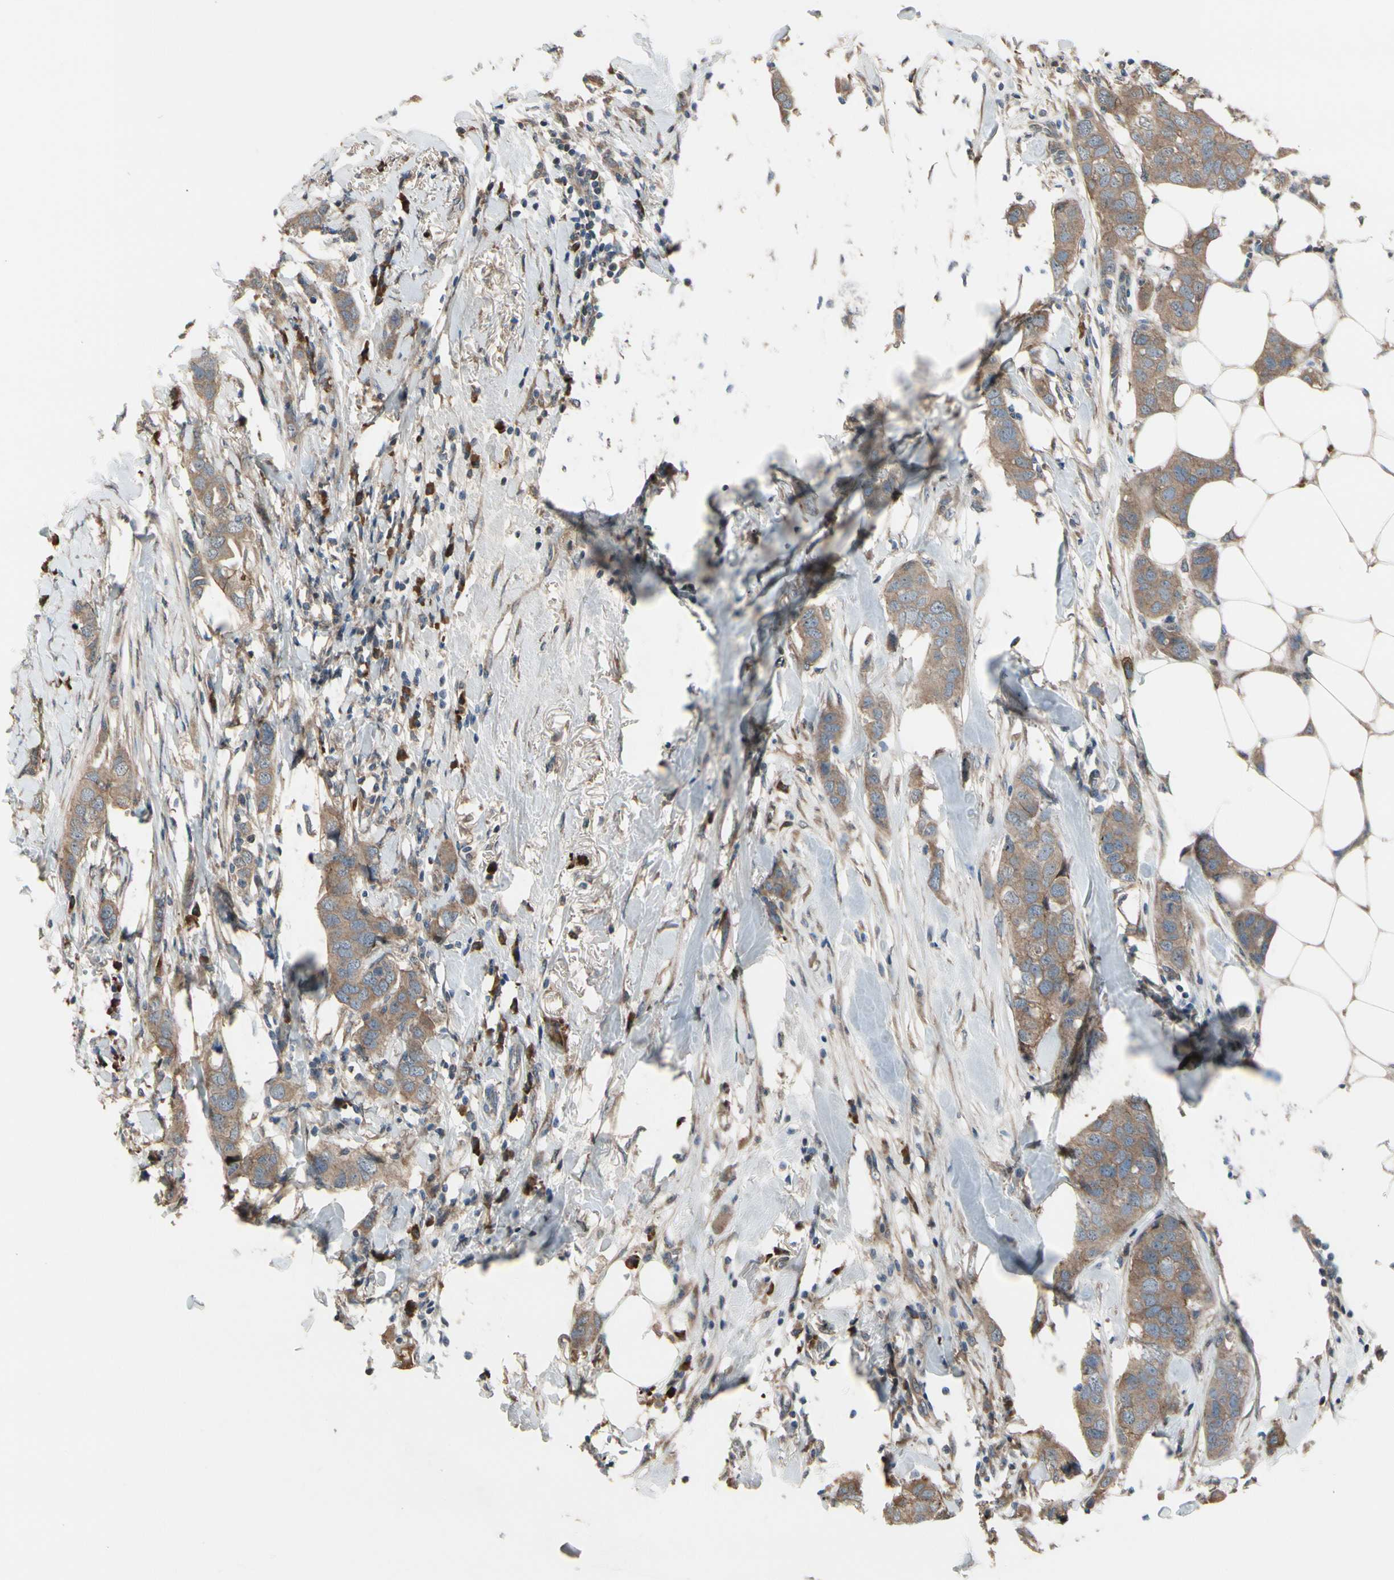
{"staining": {"intensity": "weak", "quantity": ">75%", "location": "cytoplasmic/membranous"}, "tissue": "breast cancer", "cell_type": "Tumor cells", "image_type": "cancer", "snomed": [{"axis": "morphology", "description": "Duct carcinoma"}, {"axis": "topography", "description": "Breast"}], "caption": "An image of invasive ductal carcinoma (breast) stained for a protein shows weak cytoplasmic/membranous brown staining in tumor cells.", "gene": "SNX29", "patient": {"sex": "female", "age": 50}}